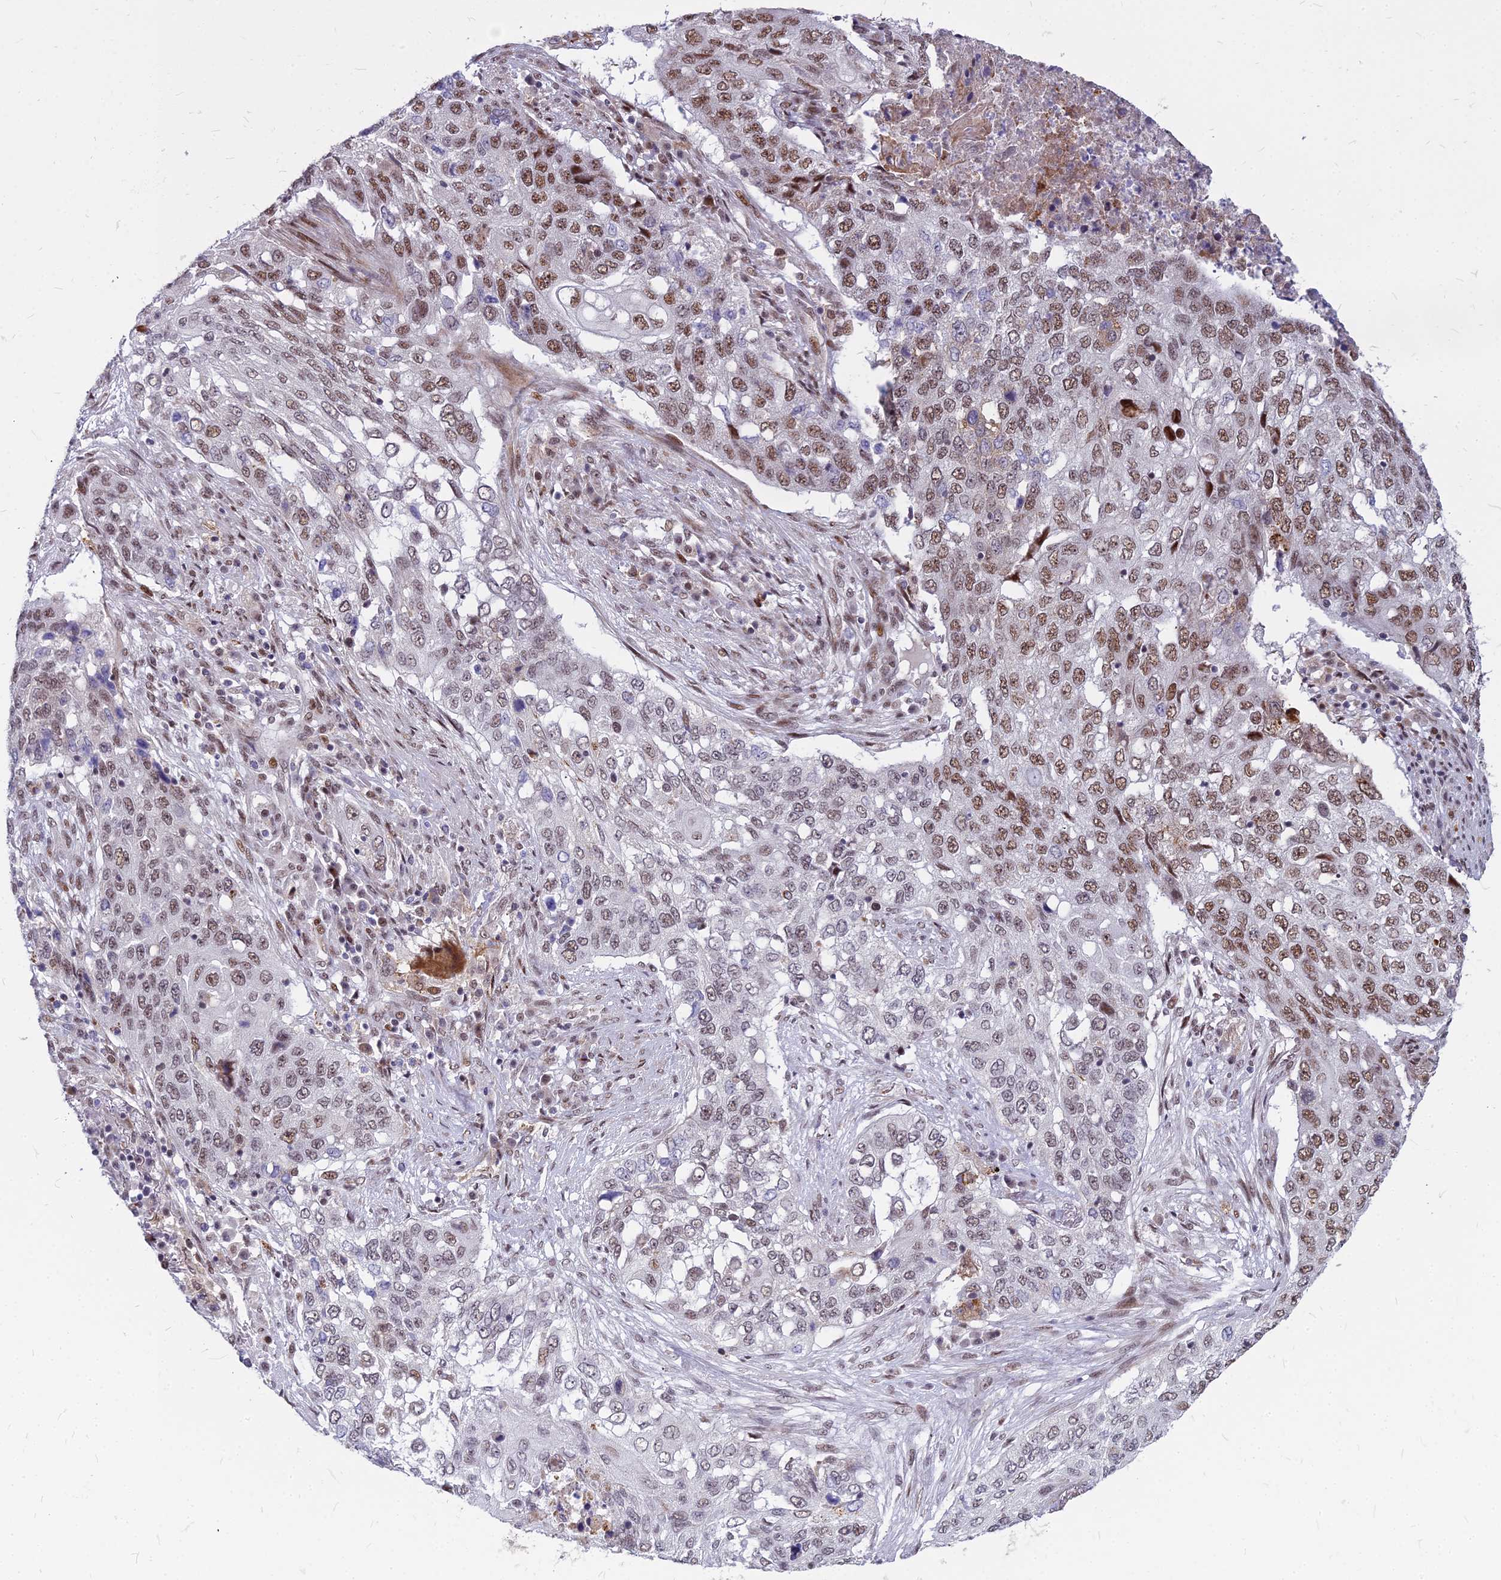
{"staining": {"intensity": "moderate", "quantity": "25%-75%", "location": "nuclear"}, "tissue": "lung cancer", "cell_type": "Tumor cells", "image_type": "cancer", "snomed": [{"axis": "morphology", "description": "Squamous cell carcinoma, NOS"}, {"axis": "topography", "description": "Lung"}], "caption": "Protein expression analysis of lung squamous cell carcinoma displays moderate nuclear staining in about 25%-75% of tumor cells. (IHC, brightfield microscopy, high magnification).", "gene": "ALG10", "patient": {"sex": "female", "age": 63}}